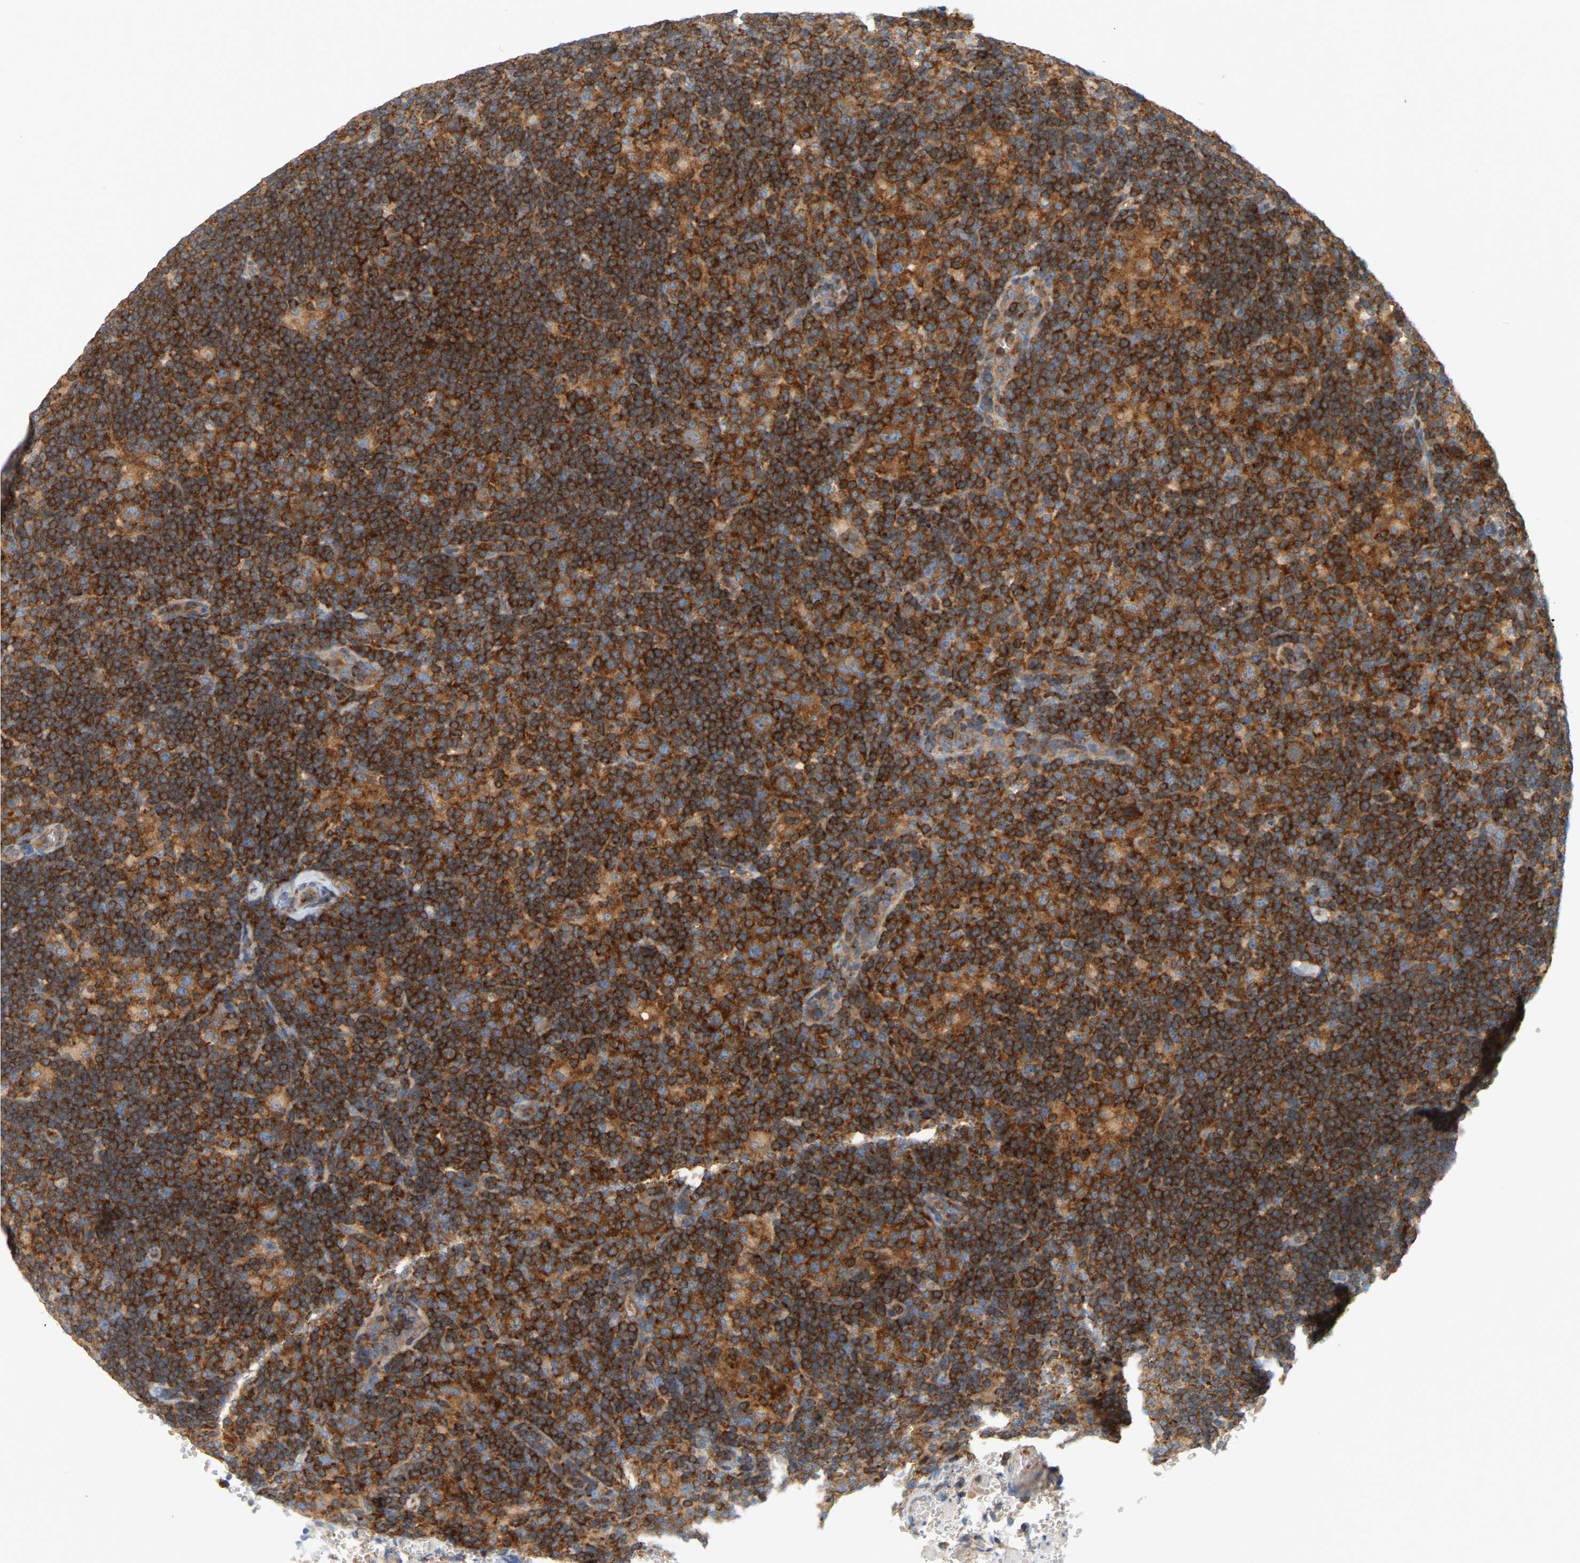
{"staining": {"intensity": "moderate", "quantity": ">75%", "location": "cytoplasmic/membranous"}, "tissue": "lymphoma", "cell_type": "Tumor cells", "image_type": "cancer", "snomed": [{"axis": "morphology", "description": "Hodgkin's disease, NOS"}, {"axis": "topography", "description": "Lymph node"}], "caption": "A photomicrograph of lymphoma stained for a protein displays moderate cytoplasmic/membranous brown staining in tumor cells.", "gene": "AKAP13", "patient": {"sex": "female", "age": 57}}